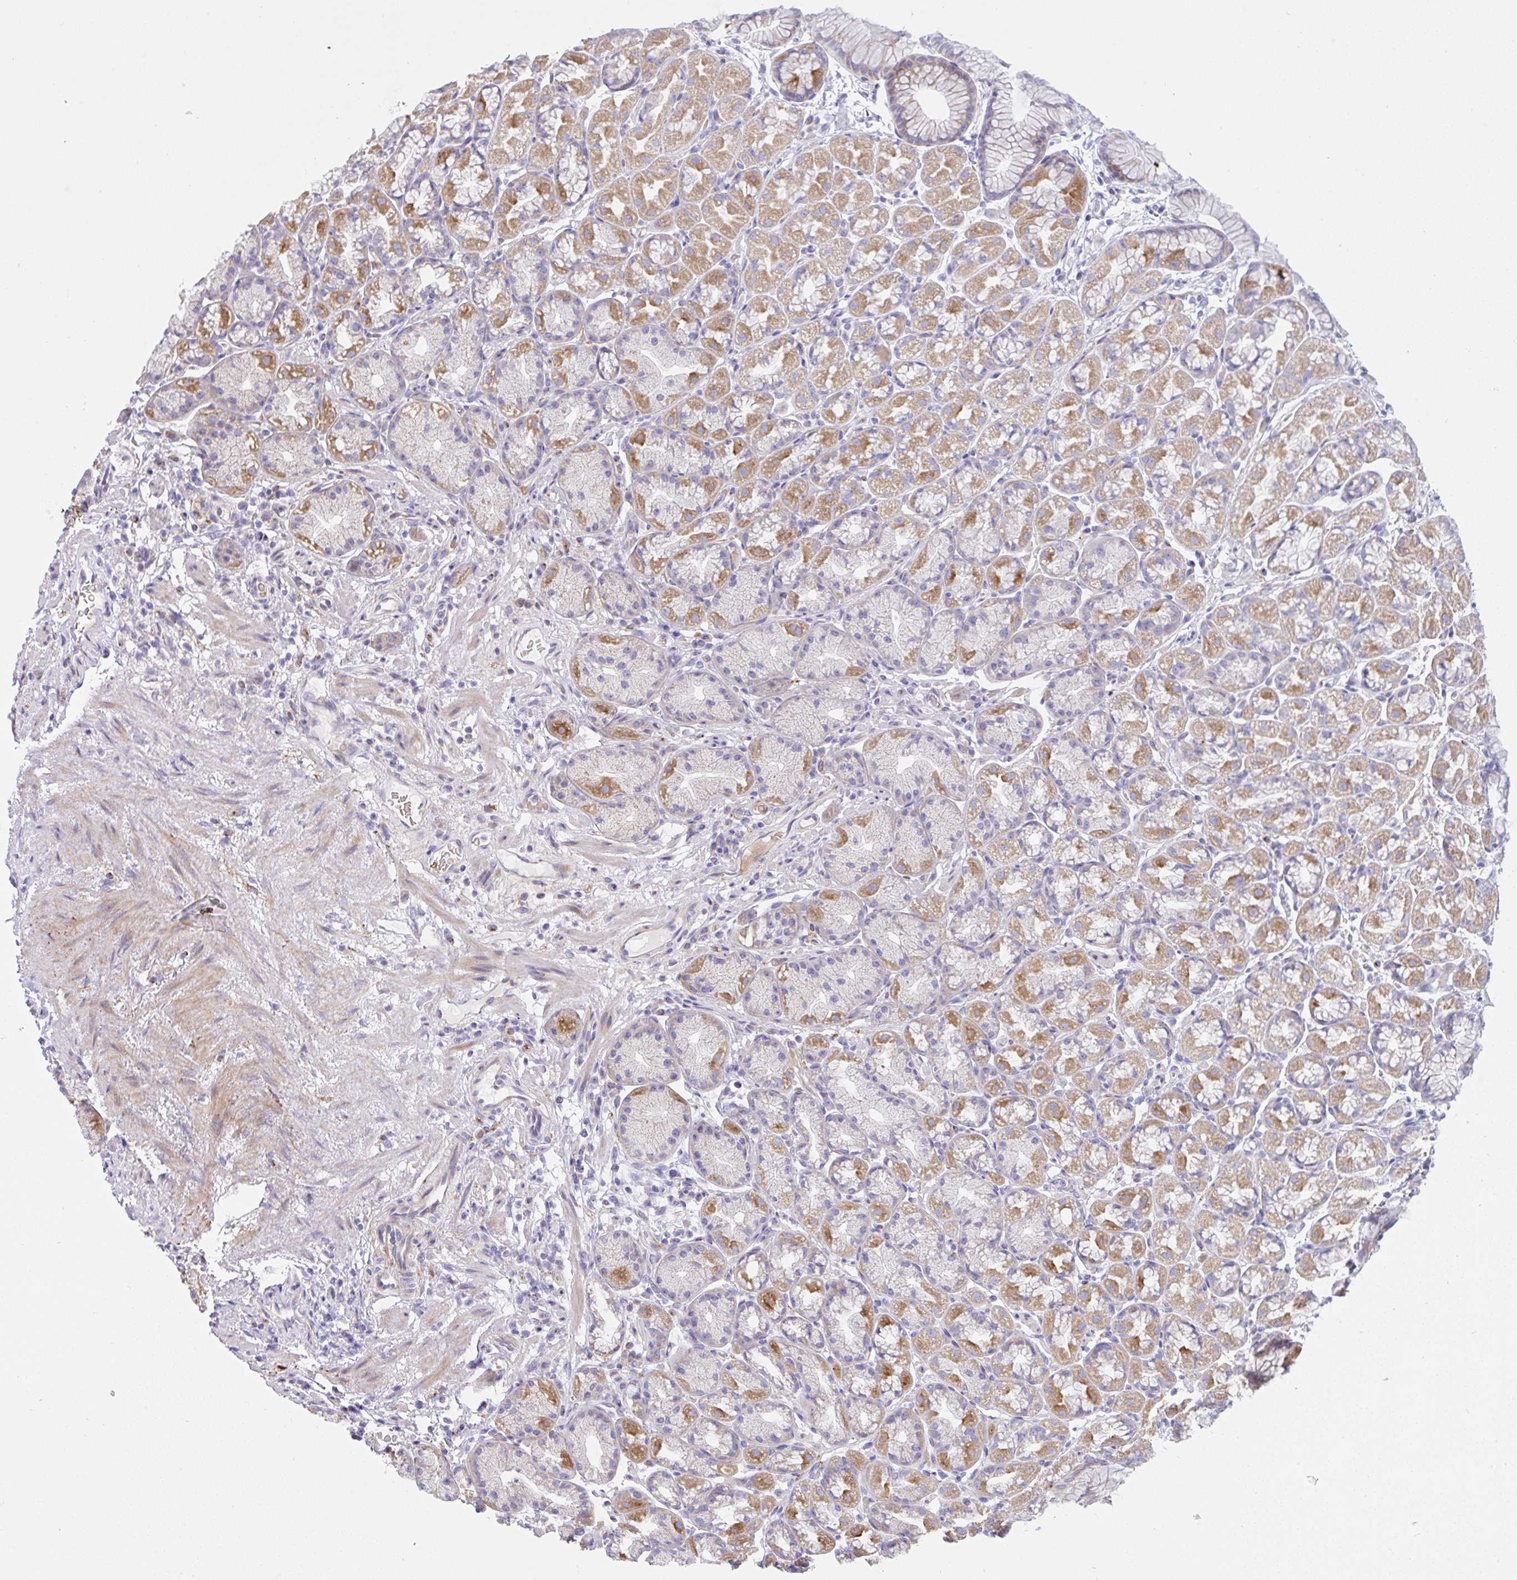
{"staining": {"intensity": "moderate", "quantity": "25%-75%", "location": "cytoplasmic/membranous"}, "tissue": "stomach", "cell_type": "Glandular cells", "image_type": "normal", "snomed": [{"axis": "morphology", "description": "Normal tissue, NOS"}, {"axis": "topography", "description": "Stomach, lower"}], "caption": "Protein expression analysis of benign human stomach reveals moderate cytoplasmic/membranous staining in approximately 25%-75% of glandular cells. (DAB (3,3'-diaminobenzidine) = brown stain, brightfield microscopy at high magnification).", "gene": "NTN1", "patient": {"sex": "male", "age": 67}}